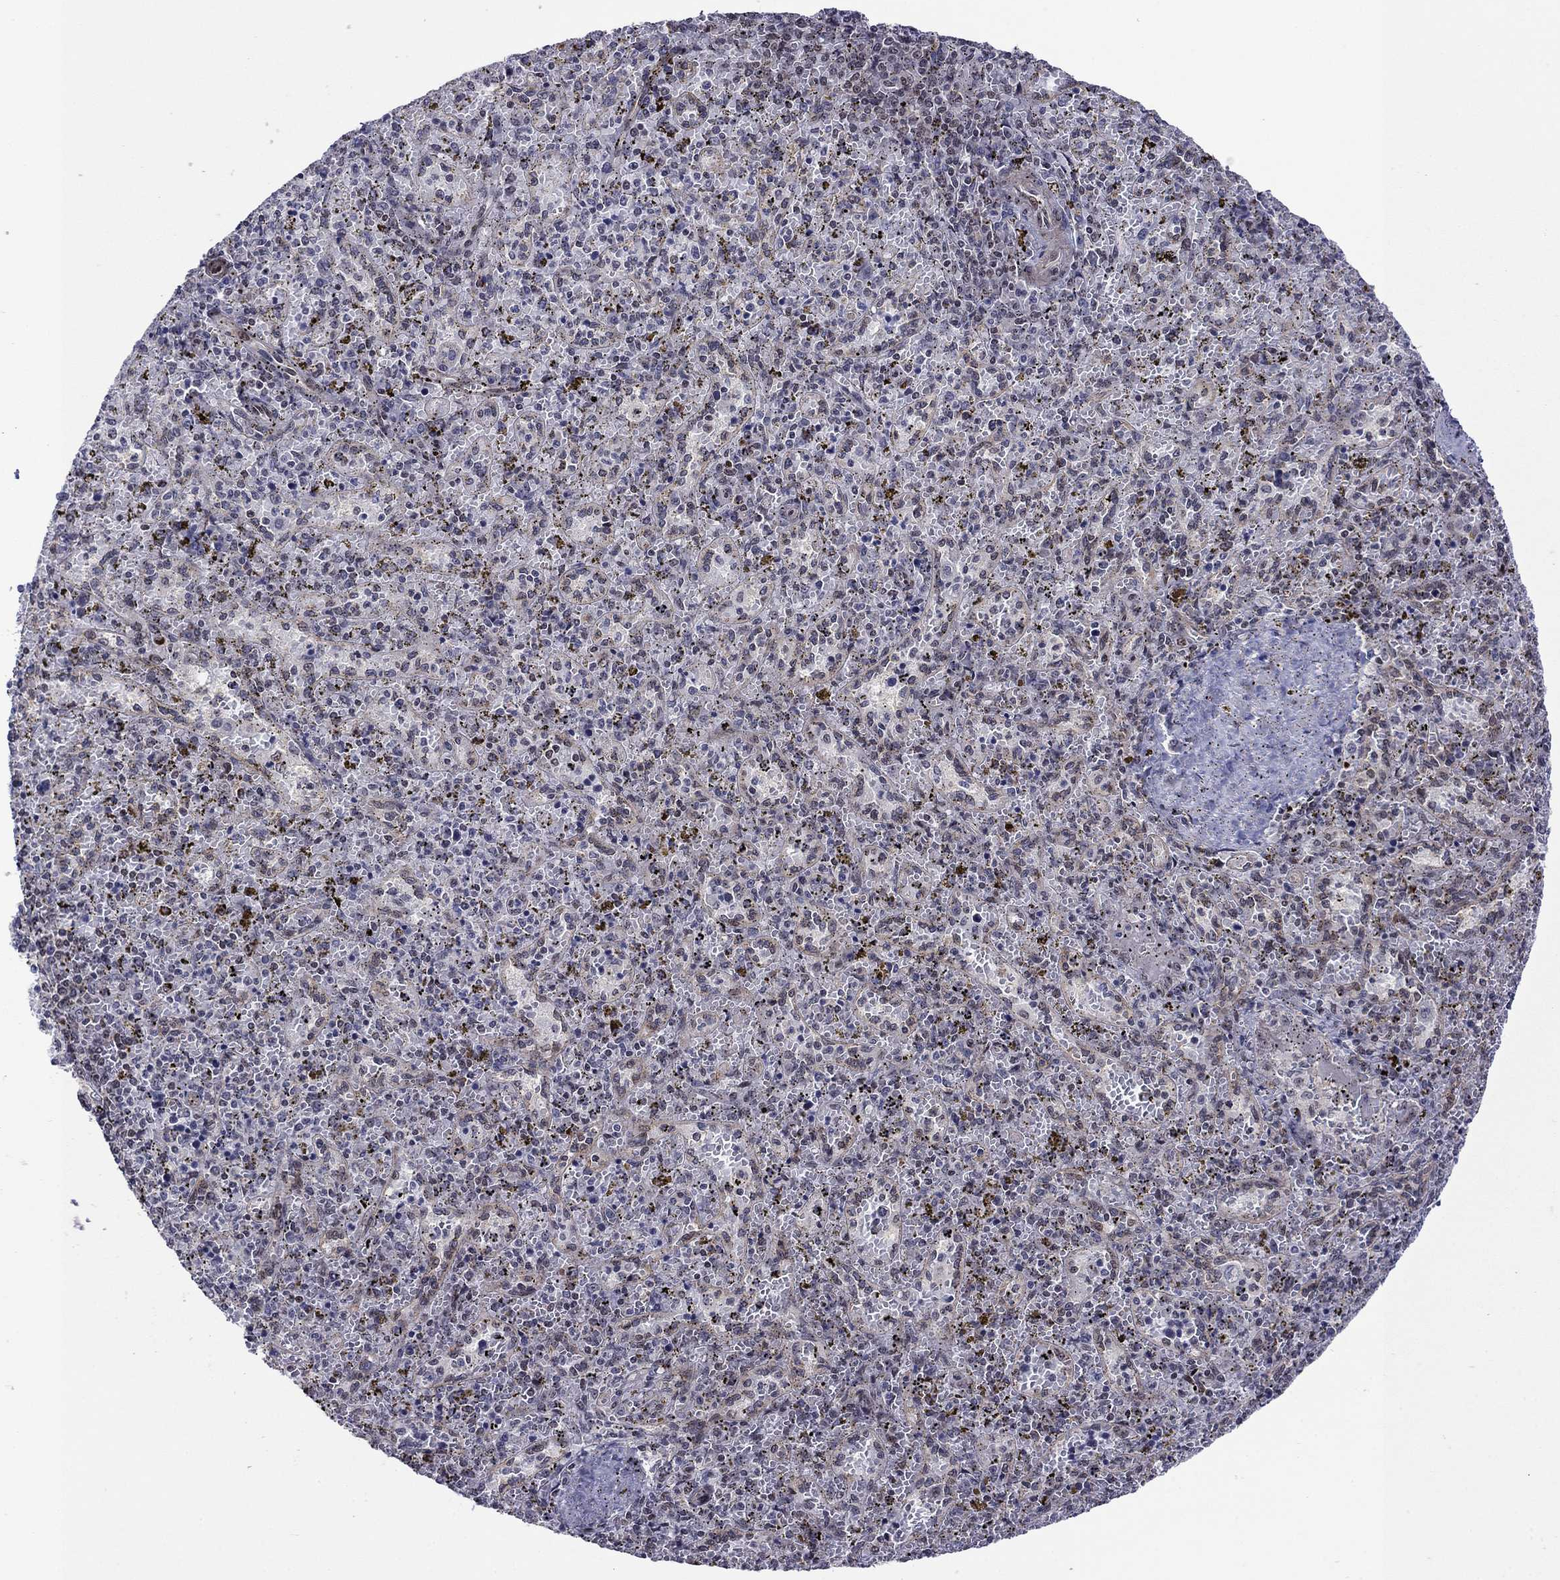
{"staining": {"intensity": "negative", "quantity": "none", "location": "none"}, "tissue": "spleen", "cell_type": "Cells in red pulp", "image_type": "normal", "snomed": [{"axis": "morphology", "description": "Normal tissue, NOS"}, {"axis": "topography", "description": "Spleen"}], "caption": "Image shows no significant protein positivity in cells in red pulp of benign spleen. (DAB immunohistochemistry with hematoxylin counter stain).", "gene": "SURF2", "patient": {"sex": "female", "age": 50}}